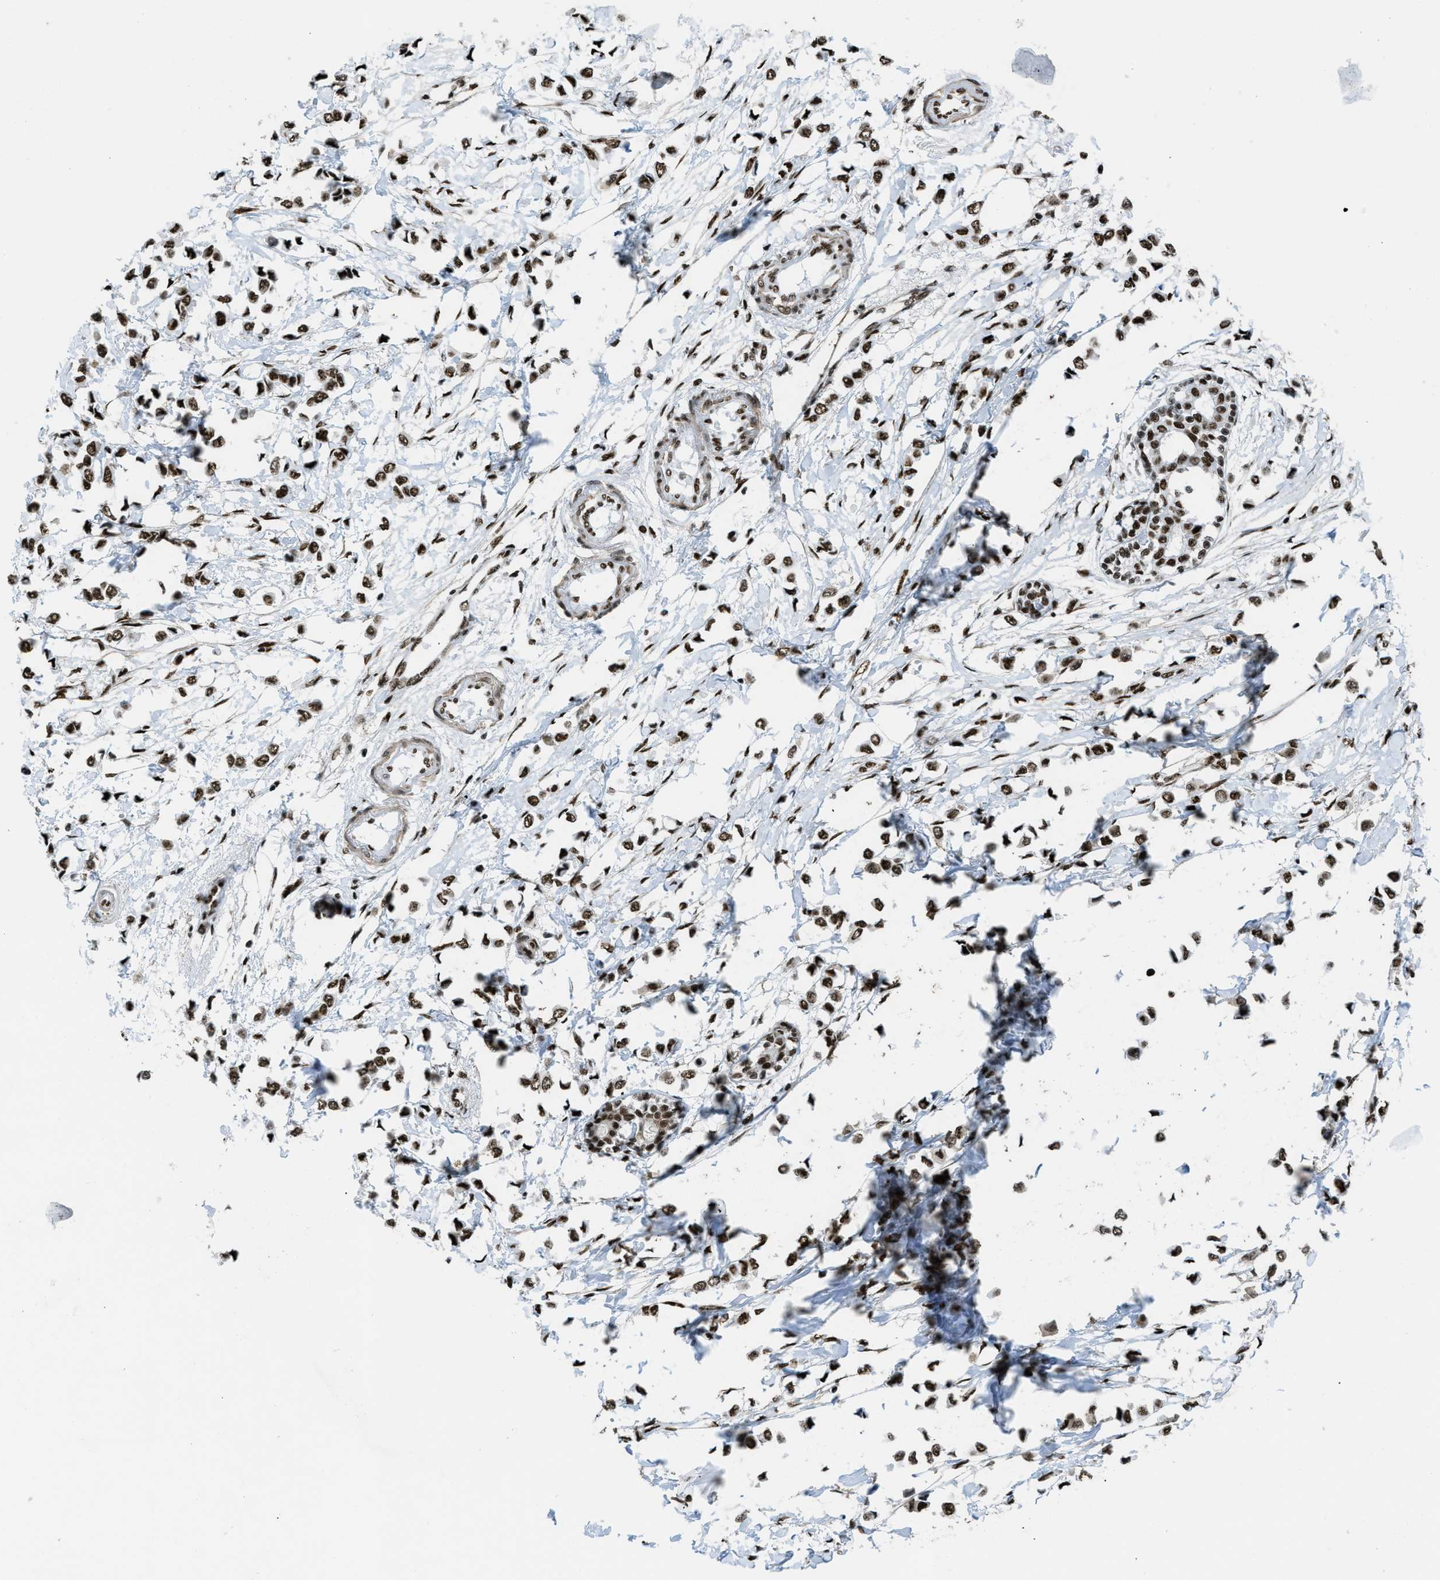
{"staining": {"intensity": "strong", "quantity": ">75%", "location": "nuclear"}, "tissue": "breast cancer", "cell_type": "Tumor cells", "image_type": "cancer", "snomed": [{"axis": "morphology", "description": "Lobular carcinoma"}, {"axis": "topography", "description": "Breast"}], "caption": "A high amount of strong nuclear expression is present in about >75% of tumor cells in breast cancer (lobular carcinoma) tissue.", "gene": "ZNF207", "patient": {"sex": "female", "age": 51}}